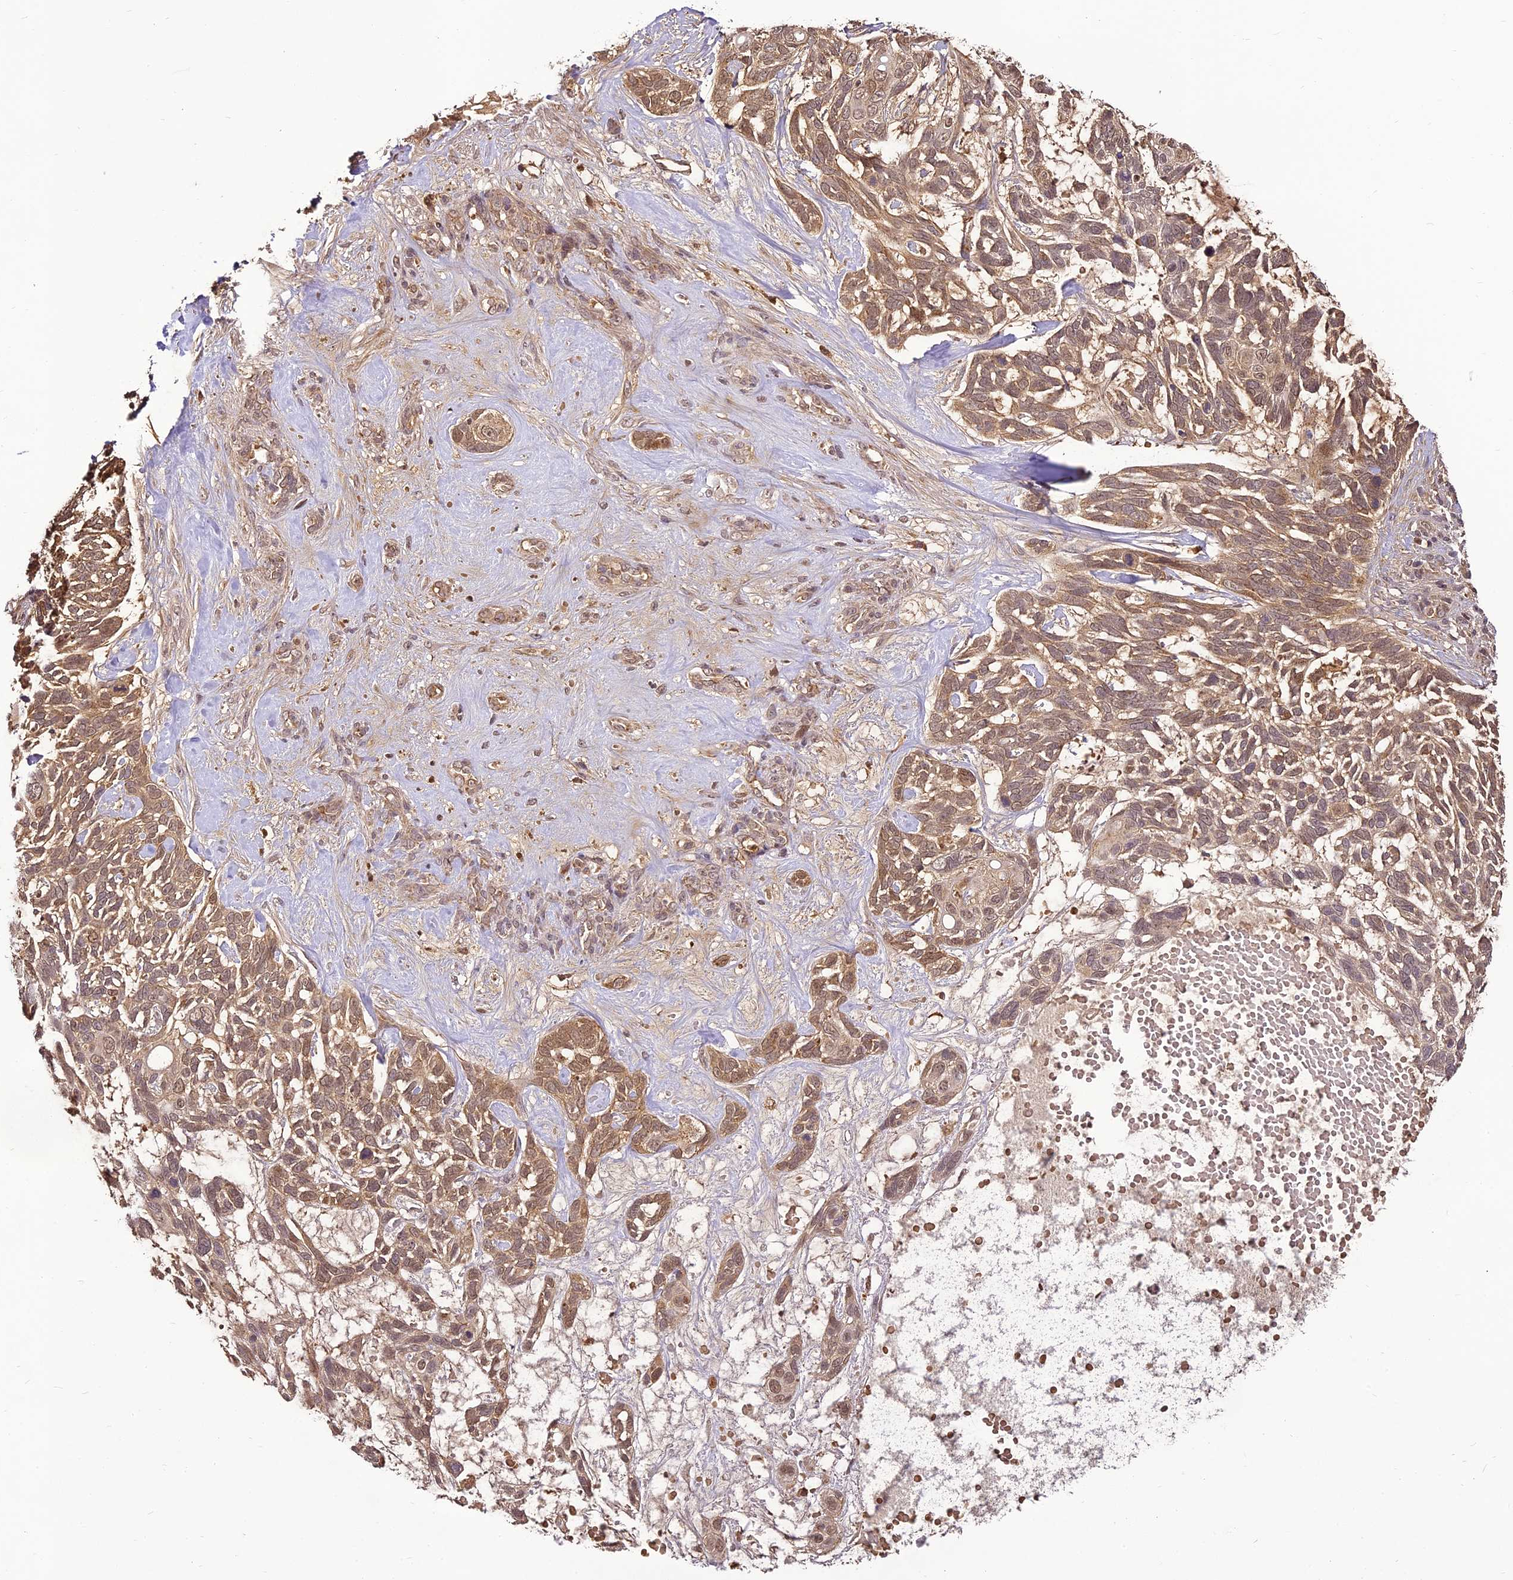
{"staining": {"intensity": "moderate", "quantity": "25%-75%", "location": "cytoplasmic/membranous"}, "tissue": "skin cancer", "cell_type": "Tumor cells", "image_type": "cancer", "snomed": [{"axis": "morphology", "description": "Basal cell carcinoma"}, {"axis": "topography", "description": "Skin"}], "caption": "About 25%-75% of tumor cells in human skin cancer exhibit moderate cytoplasmic/membranous protein positivity as visualized by brown immunohistochemical staining.", "gene": "BCDIN3D", "patient": {"sex": "male", "age": 88}}